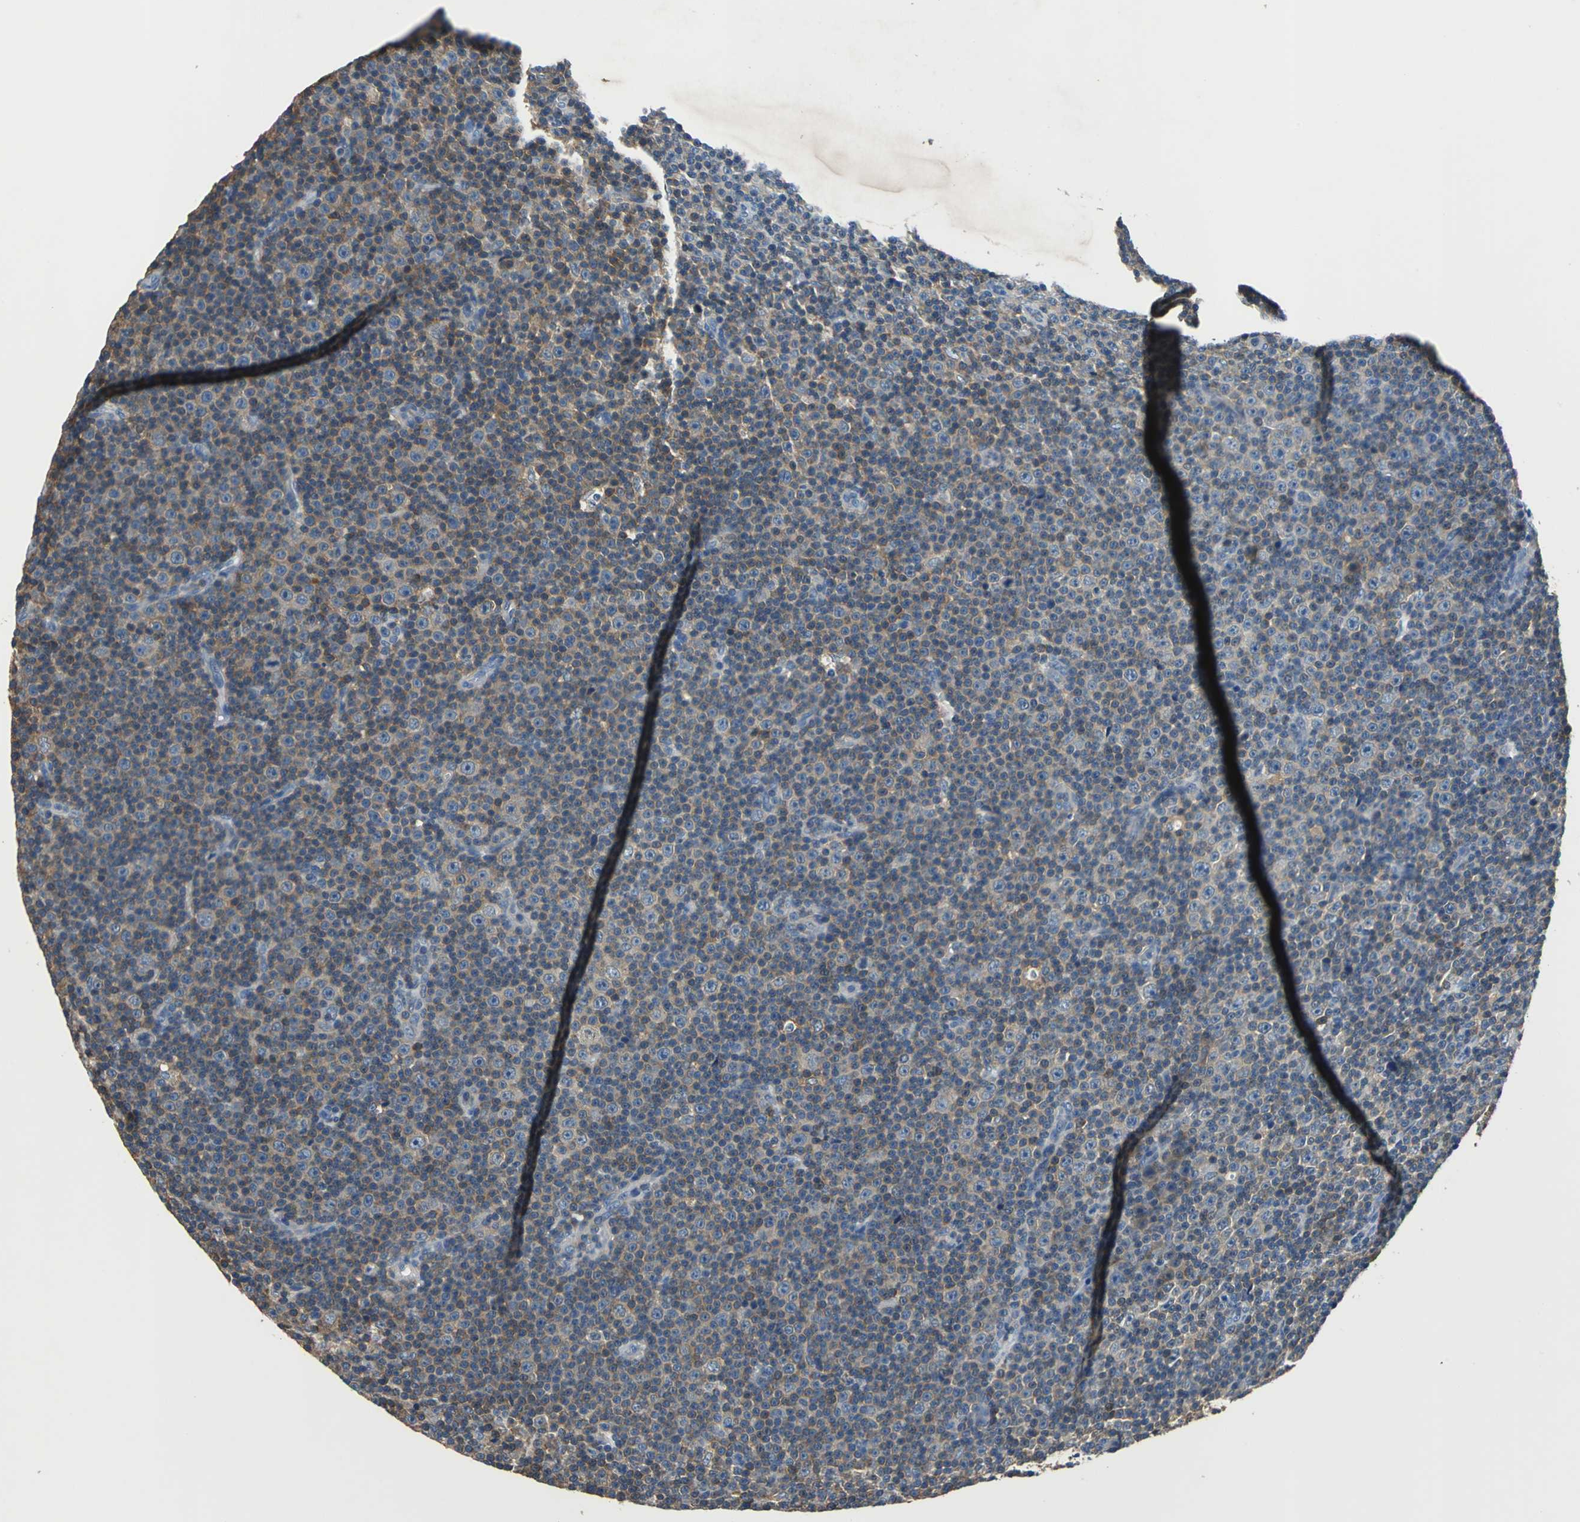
{"staining": {"intensity": "weak", "quantity": "25%-75%", "location": "cytoplasmic/membranous"}, "tissue": "lymphoma", "cell_type": "Tumor cells", "image_type": "cancer", "snomed": [{"axis": "morphology", "description": "Malignant lymphoma, non-Hodgkin's type, Low grade"}, {"axis": "topography", "description": "Lymph node"}], "caption": "The image exhibits staining of malignant lymphoma, non-Hodgkin's type (low-grade), revealing weak cytoplasmic/membranous protein positivity (brown color) within tumor cells.", "gene": "PRKCA", "patient": {"sex": "female", "age": 67}}